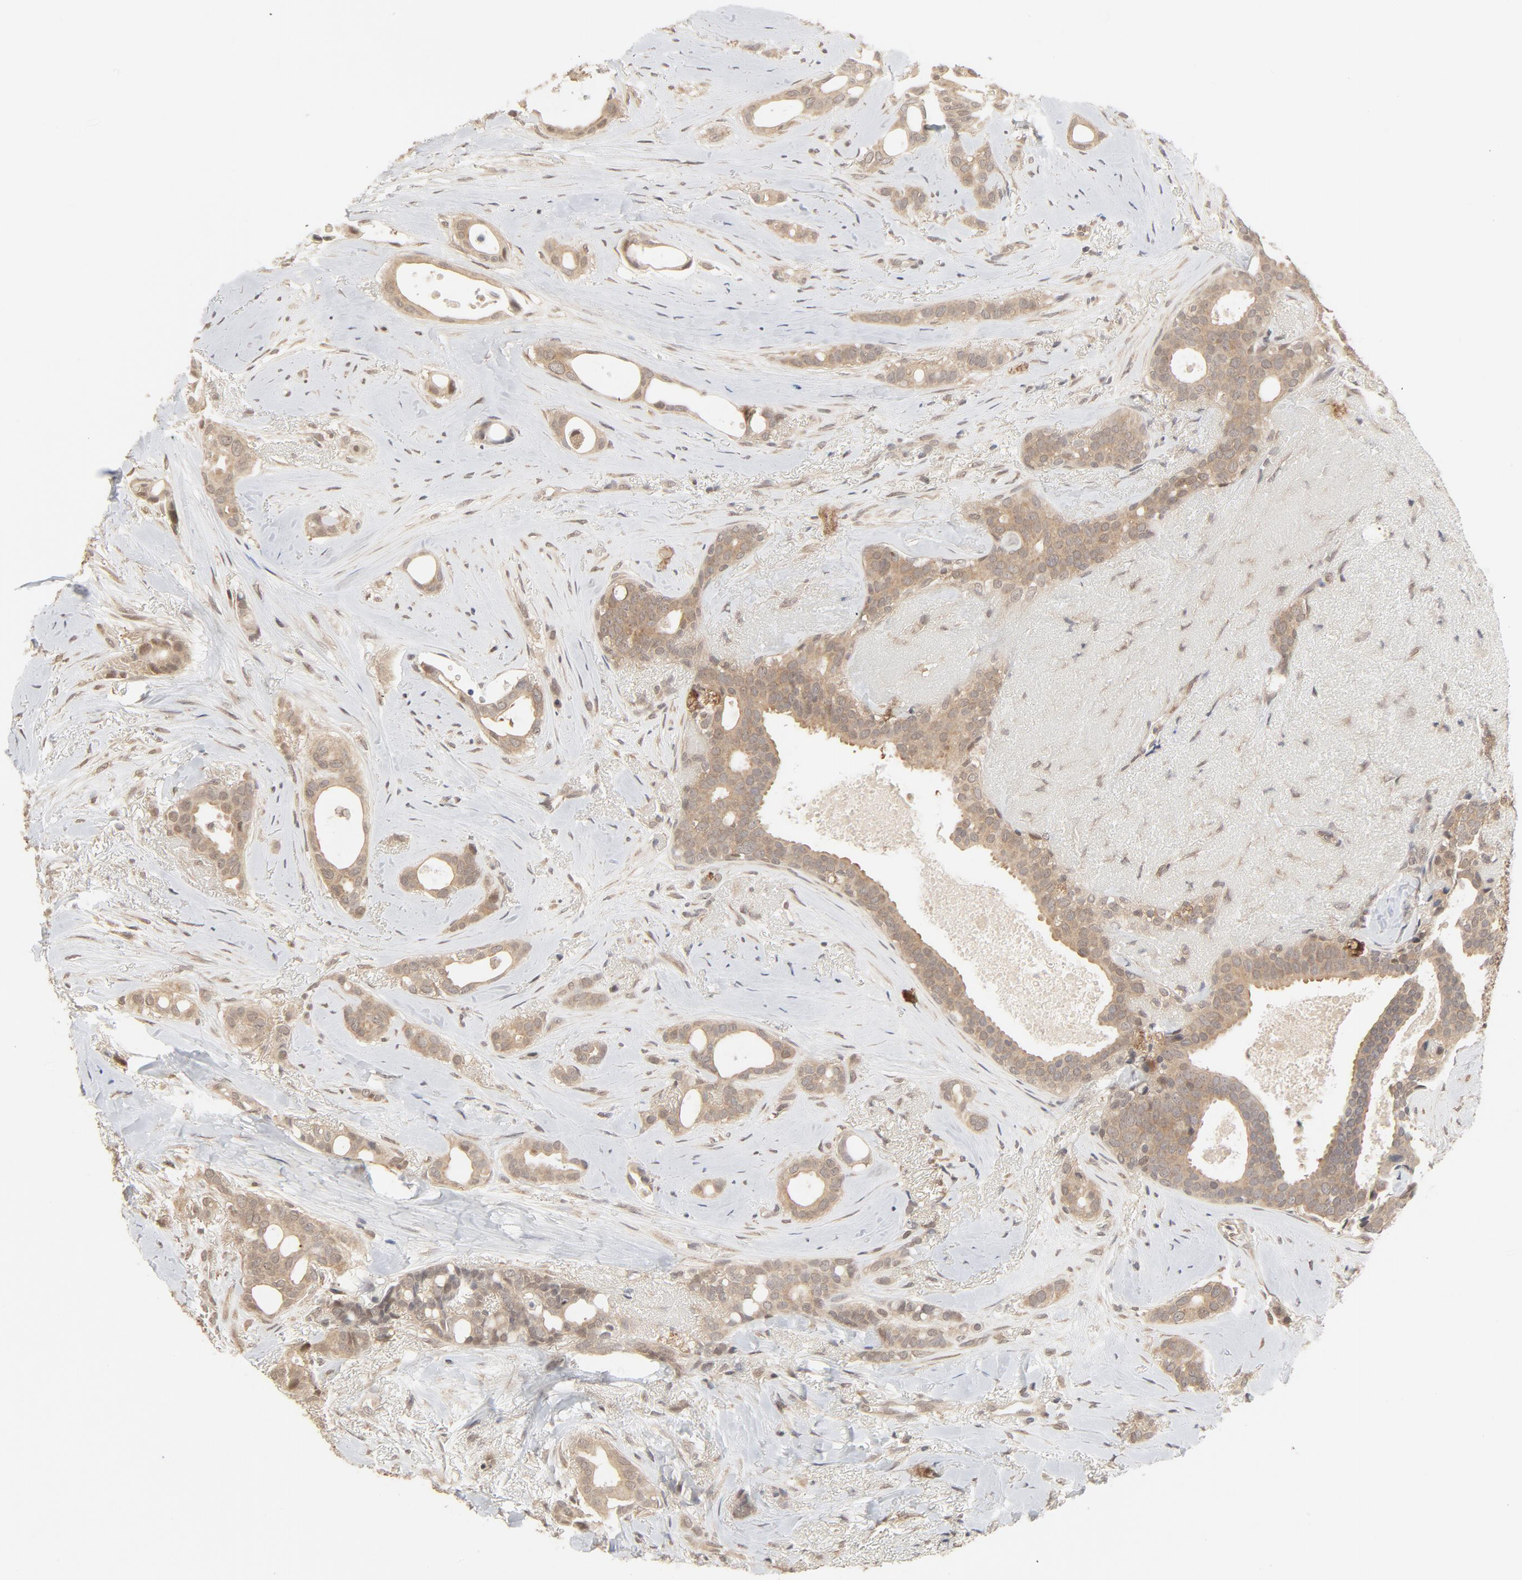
{"staining": {"intensity": "weak", "quantity": ">75%", "location": "cytoplasmic/membranous,nuclear"}, "tissue": "breast cancer", "cell_type": "Tumor cells", "image_type": "cancer", "snomed": [{"axis": "morphology", "description": "Duct carcinoma"}, {"axis": "topography", "description": "Breast"}], "caption": "Protein expression analysis of human breast cancer reveals weak cytoplasmic/membranous and nuclear positivity in approximately >75% of tumor cells. The staining is performed using DAB (3,3'-diaminobenzidine) brown chromogen to label protein expression. The nuclei are counter-stained blue using hematoxylin.", "gene": "NEDD8", "patient": {"sex": "female", "age": 54}}